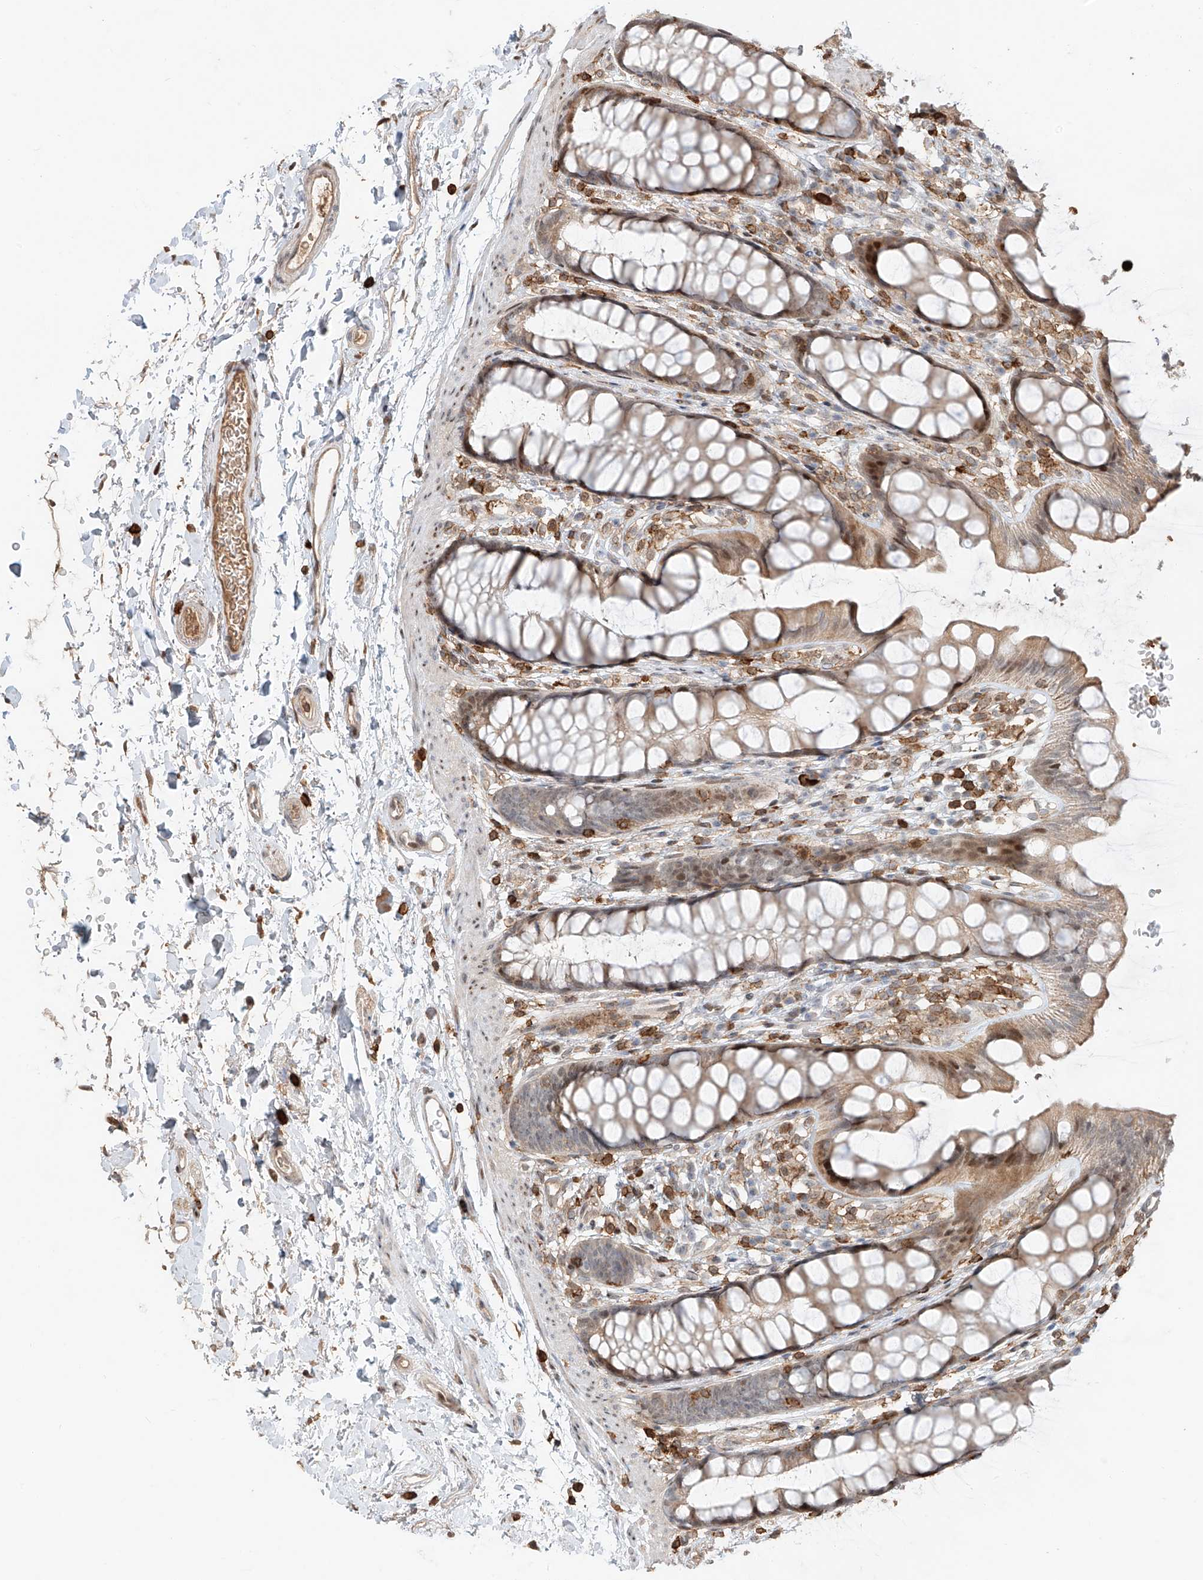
{"staining": {"intensity": "moderate", "quantity": "25%-75%", "location": "cytoplasmic/membranous,nuclear"}, "tissue": "rectum", "cell_type": "Glandular cells", "image_type": "normal", "snomed": [{"axis": "morphology", "description": "Normal tissue, NOS"}, {"axis": "topography", "description": "Rectum"}], "caption": "Human rectum stained with a brown dye exhibits moderate cytoplasmic/membranous,nuclear positive expression in approximately 25%-75% of glandular cells.", "gene": "CEP162", "patient": {"sex": "female", "age": 65}}